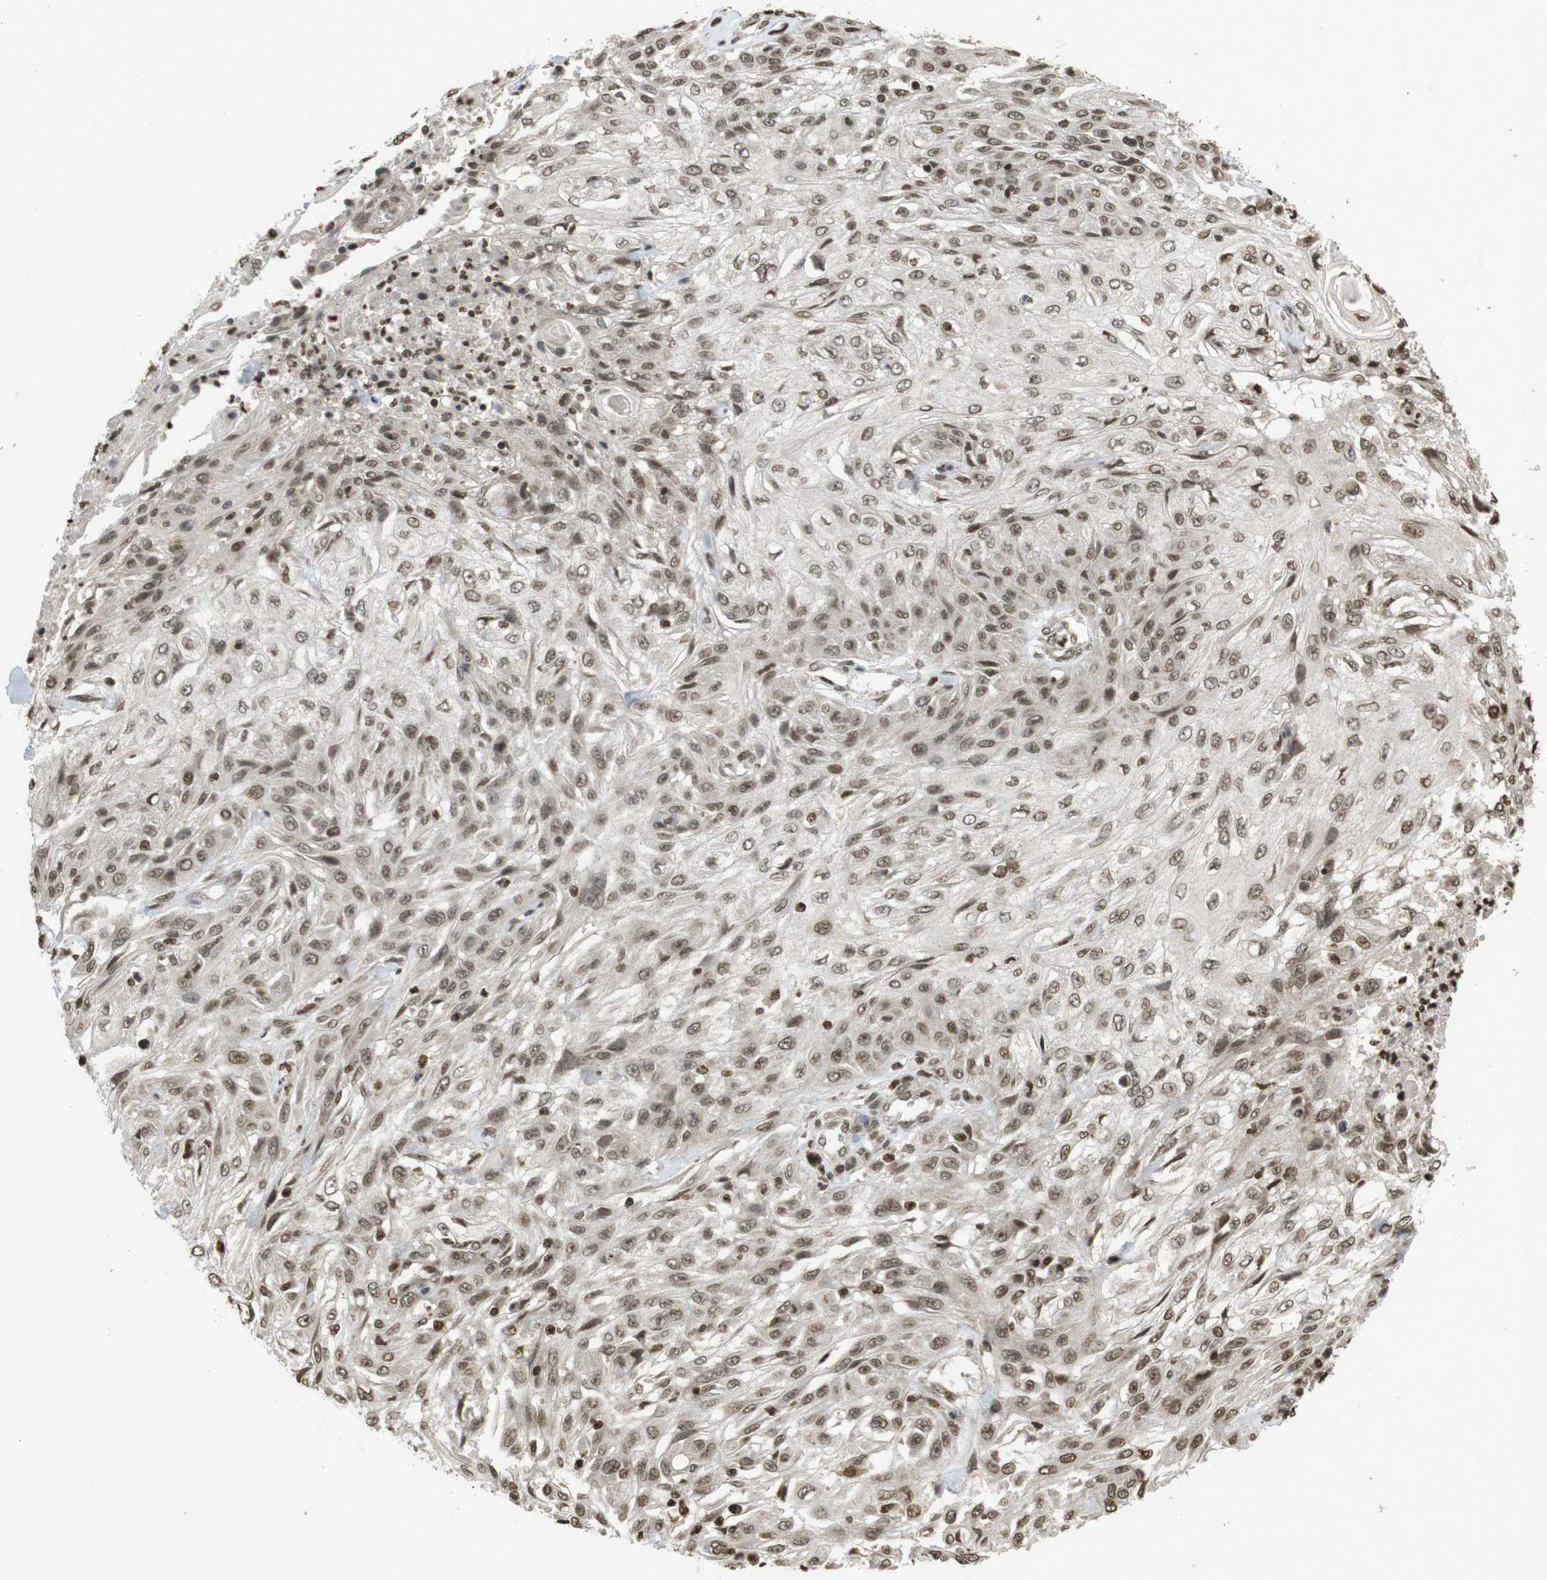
{"staining": {"intensity": "moderate", "quantity": ">75%", "location": "nuclear"}, "tissue": "skin cancer", "cell_type": "Tumor cells", "image_type": "cancer", "snomed": [{"axis": "morphology", "description": "Squamous cell carcinoma, NOS"}, {"axis": "topography", "description": "Skin"}], "caption": "Moderate nuclear protein staining is appreciated in about >75% of tumor cells in skin cancer. Using DAB (brown) and hematoxylin (blue) stains, captured at high magnification using brightfield microscopy.", "gene": "ORC4", "patient": {"sex": "male", "age": 75}}